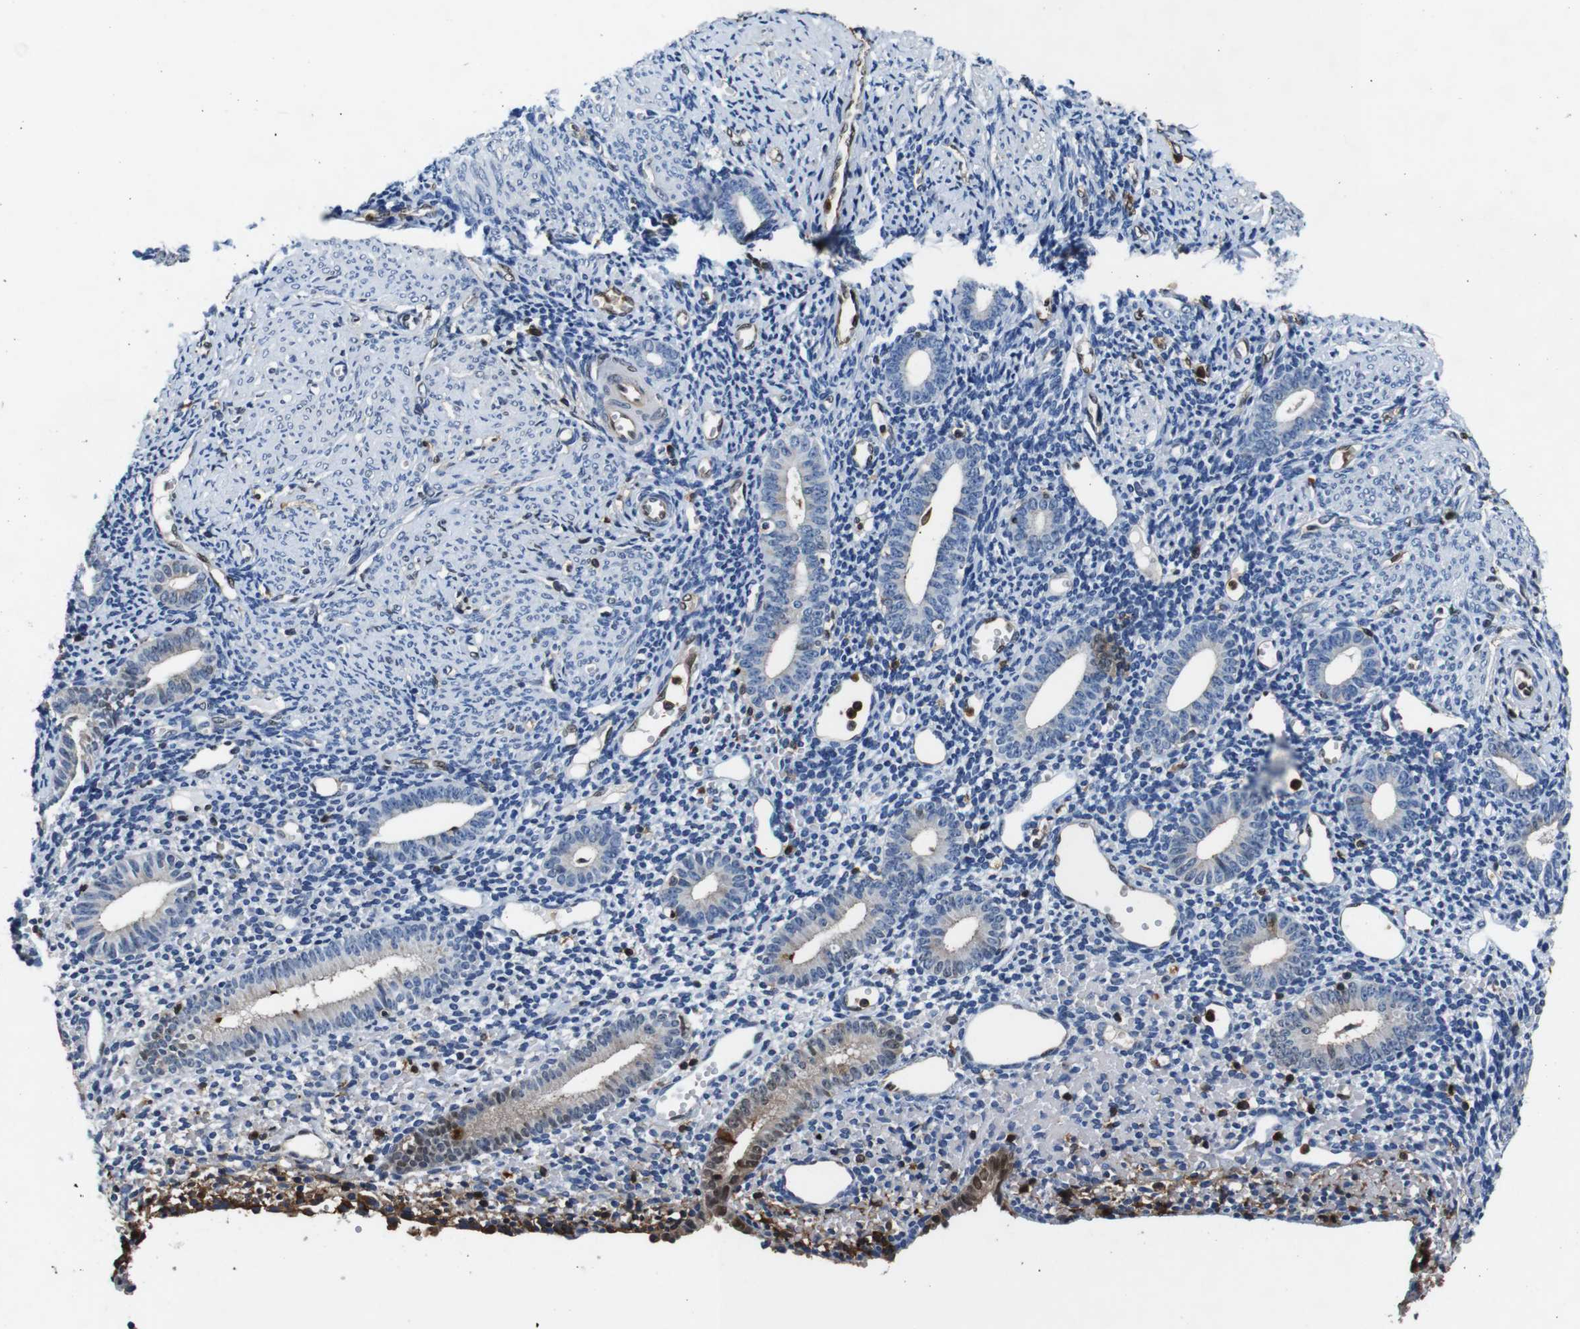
{"staining": {"intensity": "moderate", "quantity": "<25%", "location": "cytoplasmic/membranous"}, "tissue": "endometrium", "cell_type": "Cells in endometrial stroma", "image_type": "normal", "snomed": [{"axis": "morphology", "description": "Normal tissue, NOS"}, {"axis": "topography", "description": "Endometrium"}], "caption": "Protein staining by immunohistochemistry (IHC) exhibits moderate cytoplasmic/membranous positivity in approximately <25% of cells in endometrial stroma in unremarkable endometrium. (brown staining indicates protein expression, while blue staining denotes nuclei).", "gene": "ANXA1", "patient": {"sex": "female", "age": 50}}